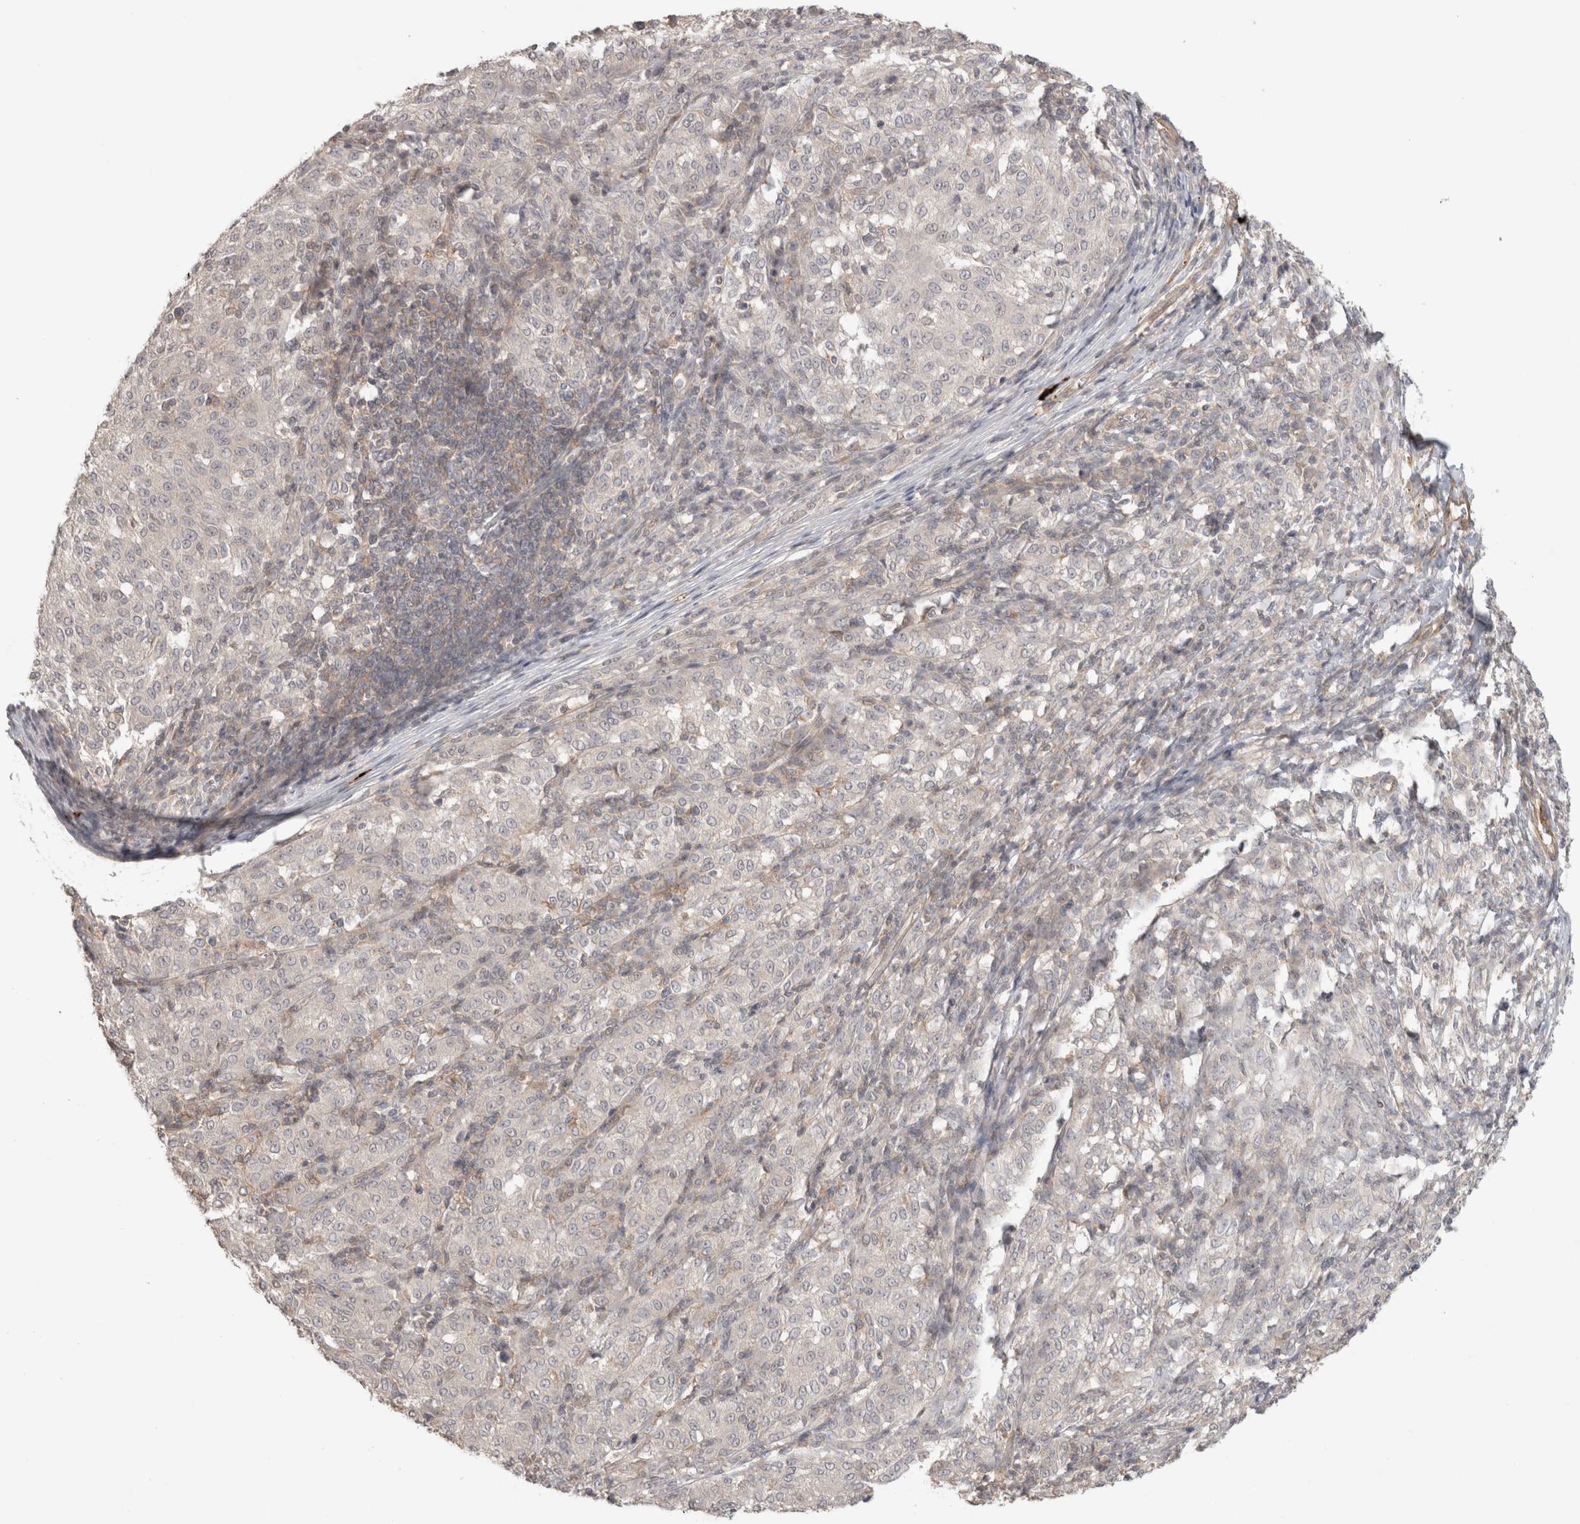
{"staining": {"intensity": "negative", "quantity": "none", "location": "none"}, "tissue": "melanoma", "cell_type": "Tumor cells", "image_type": "cancer", "snomed": [{"axis": "morphology", "description": "Malignant melanoma, NOS"}, {"axis": "topography", "description": "Skin"}], "caption": "Melanoma was stained to show a protein in brown. There is no significant positivity in tumor cells.", "gene": "HSPG2", "patient": {"sex": "female", "age": 72}}